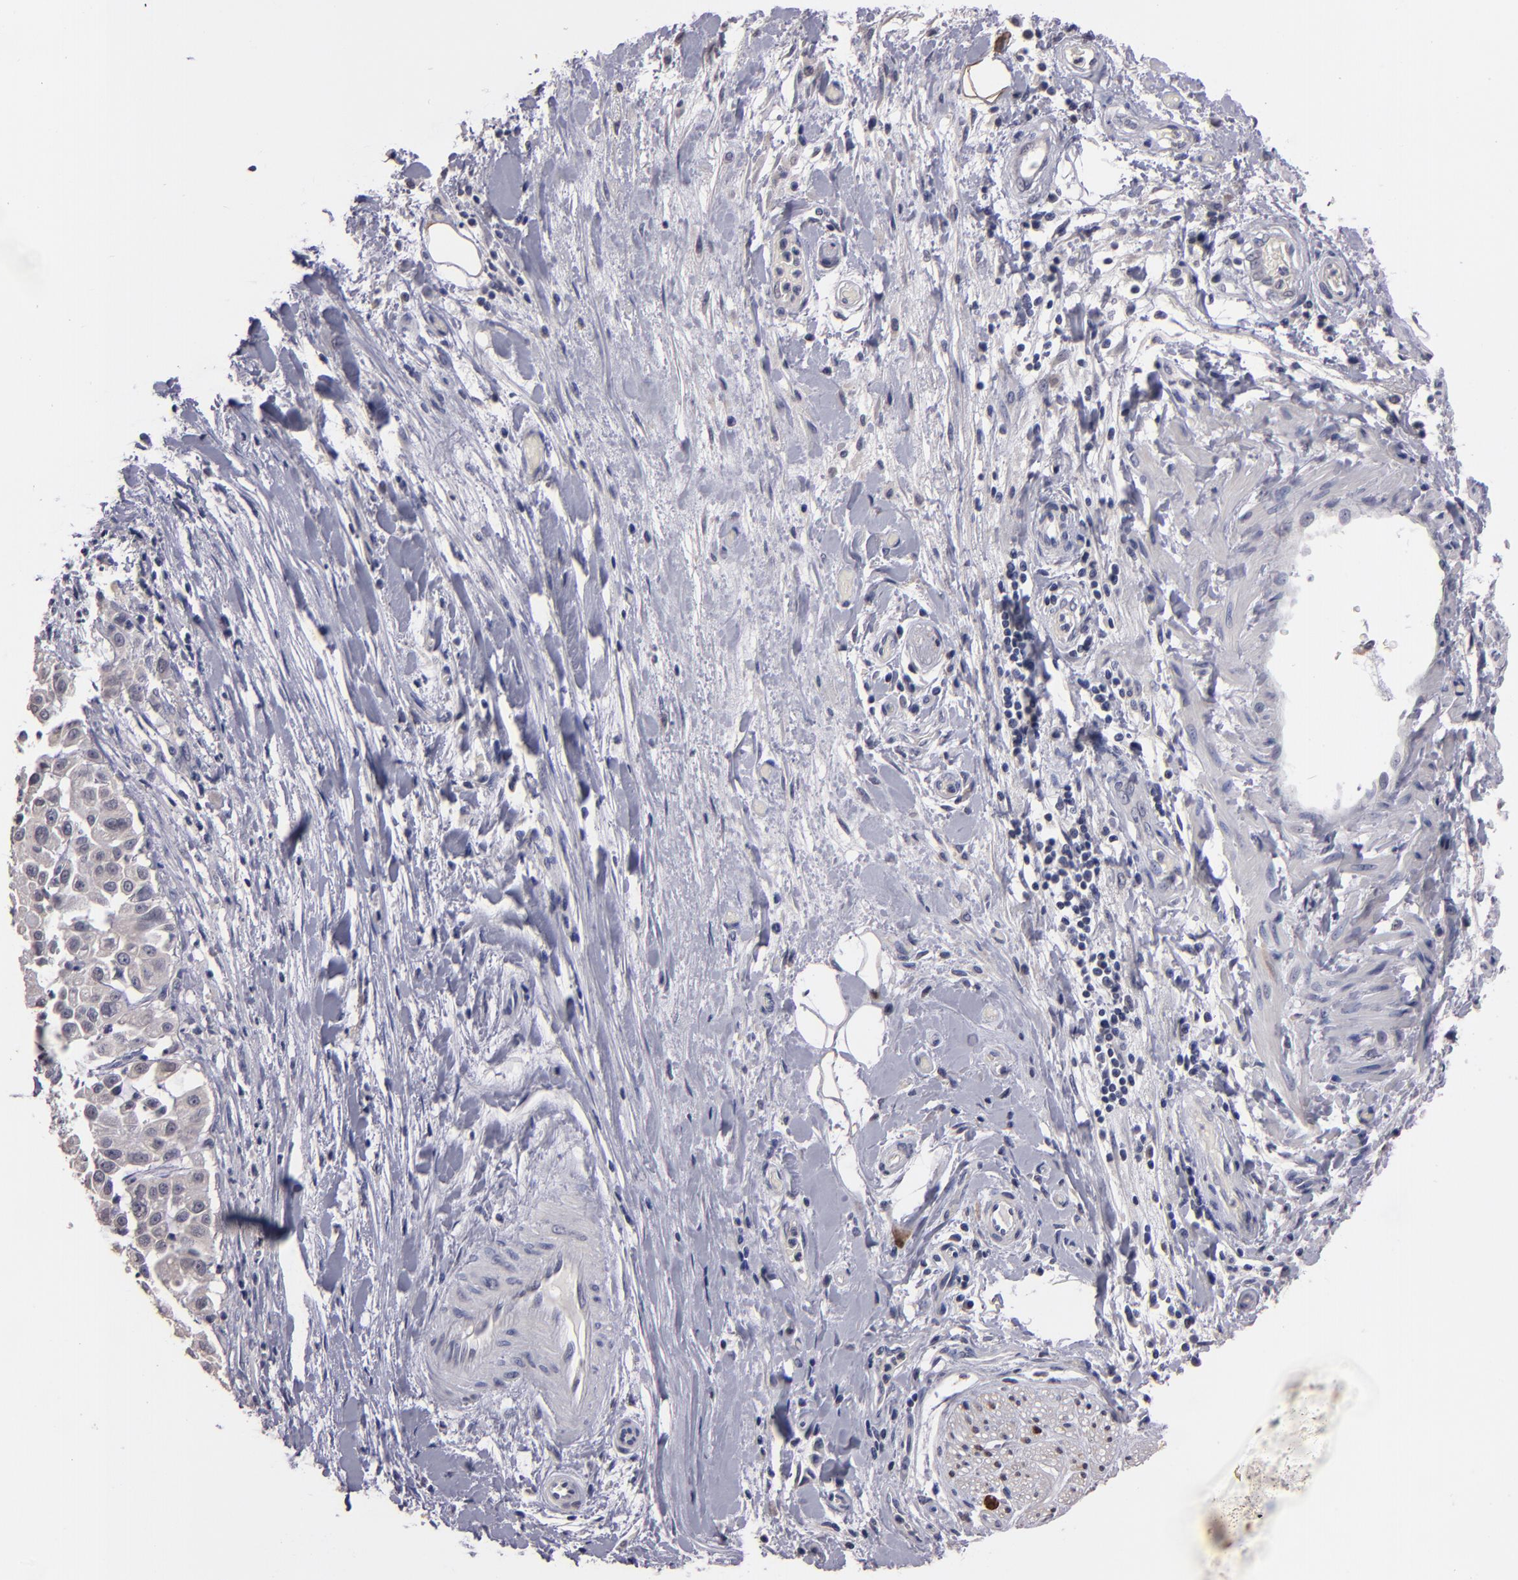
{"staining": {"intensity": "negative", "quantity": "none", "location": "none"}, "tissue": "pancreatic cancer", "cell_type": "Tumor cells", "image_type": "cancer", "snomed": [{"axis": "morphology", "description": "Adenocarcinoma, NOS"}, {"axis": "topography", "description": "Pancreas"}], "caption": "Tumor cells are negative for protein expression in human pancreatic cancer (adenocarcinoma).", "gene": "S100A1", "patient": {"sex": "female", "age": 52}}